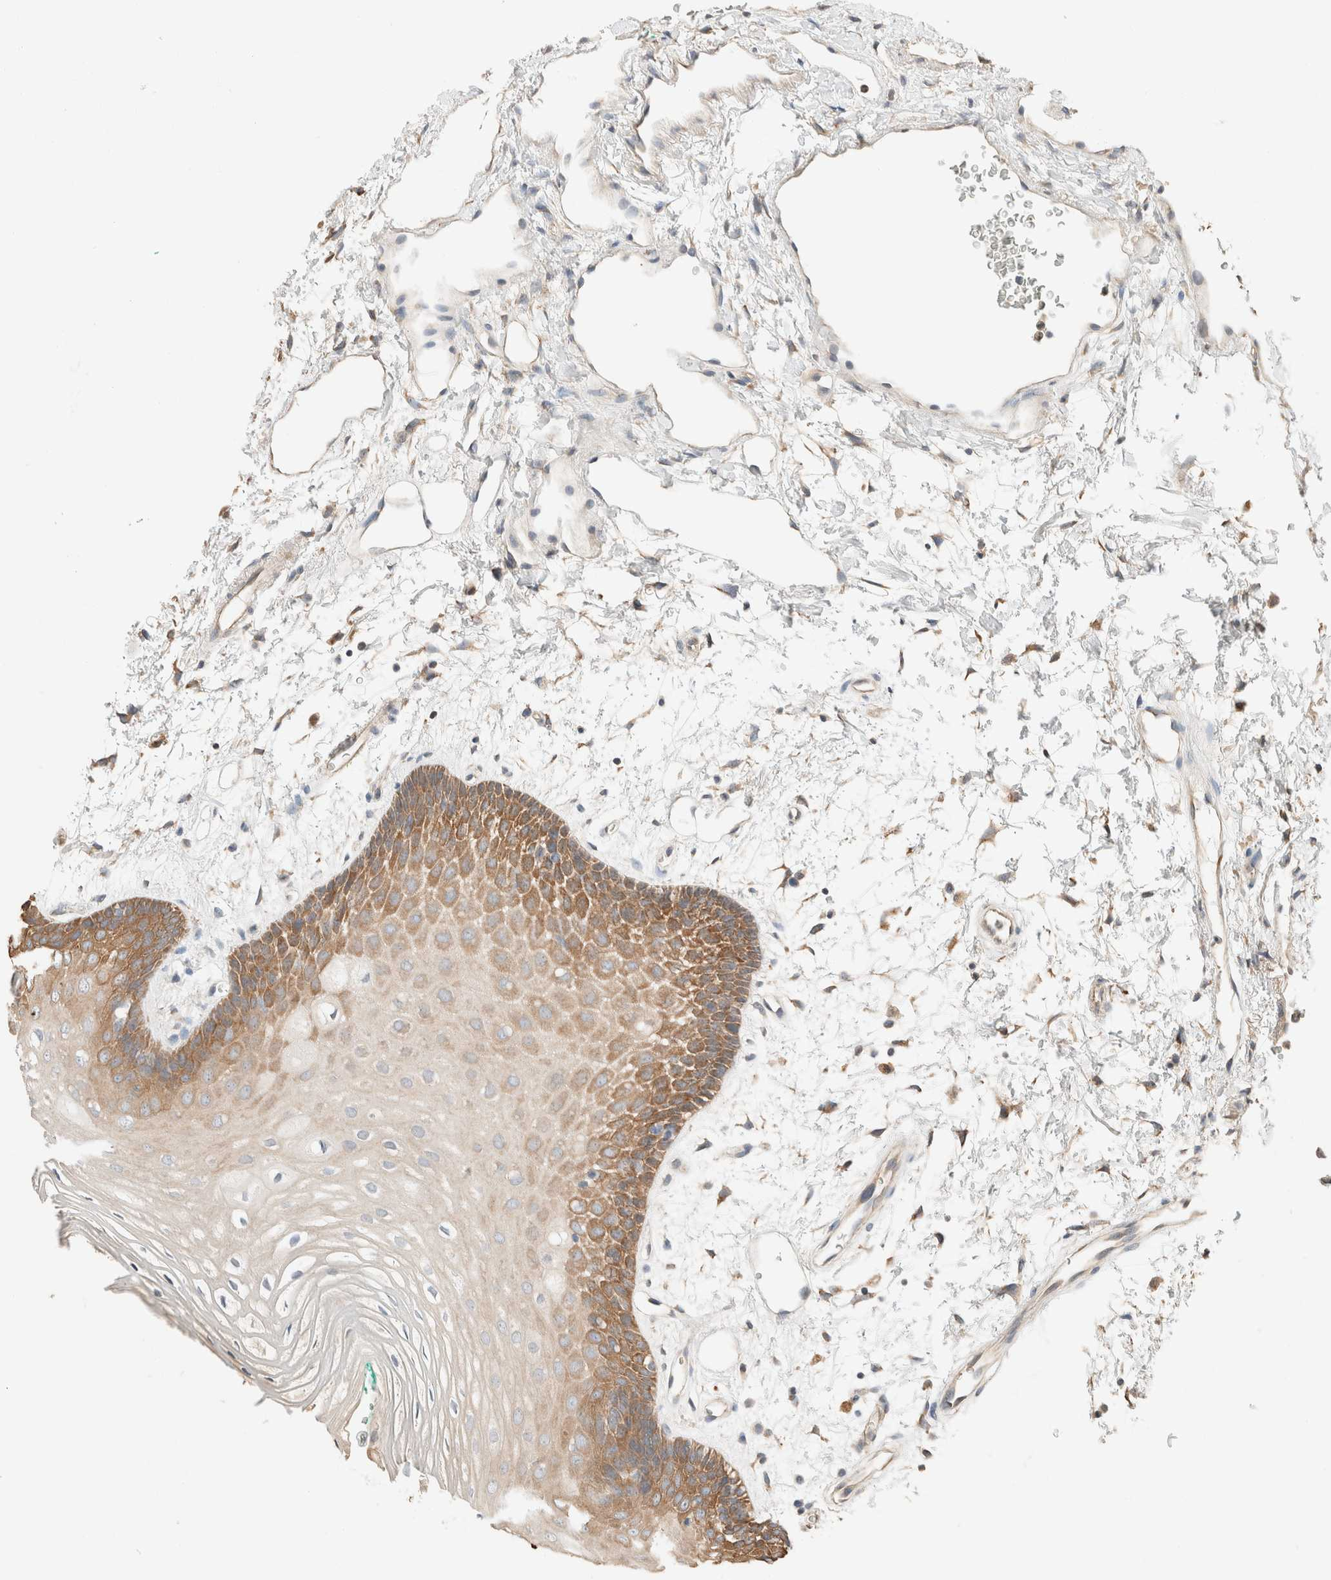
{"staining": {"intensity": "moderate", "quantity": ">75%", "location": "cytoplasmic/membranous"}, "tissue": "oral mucosa", "cell_type": "Squamous epithelial cells", "image_type": "normal", "snomed": [{"axis": "morphology", "description": "Normal tissue, NOS"}, {"axis": "topography", "description": "Skeletal muscle"}, {"axis": "topography", "description": "Oral tissue"}, {"axis": "topography", "description": "Peripheral nerve tissue"}], "caption": "Protein staining demonstrates moderate cytoplasmic/membranous positivity in approximately >75% of squamous epithelial cells in benign oral mucosa. The staining is performed using DAB brown chromogen to label protein expression. The nuclei are counter-stained blue using hematoxylin.", "gene": "TUBD1", "patient": {"sex": "female", "age": 84}}